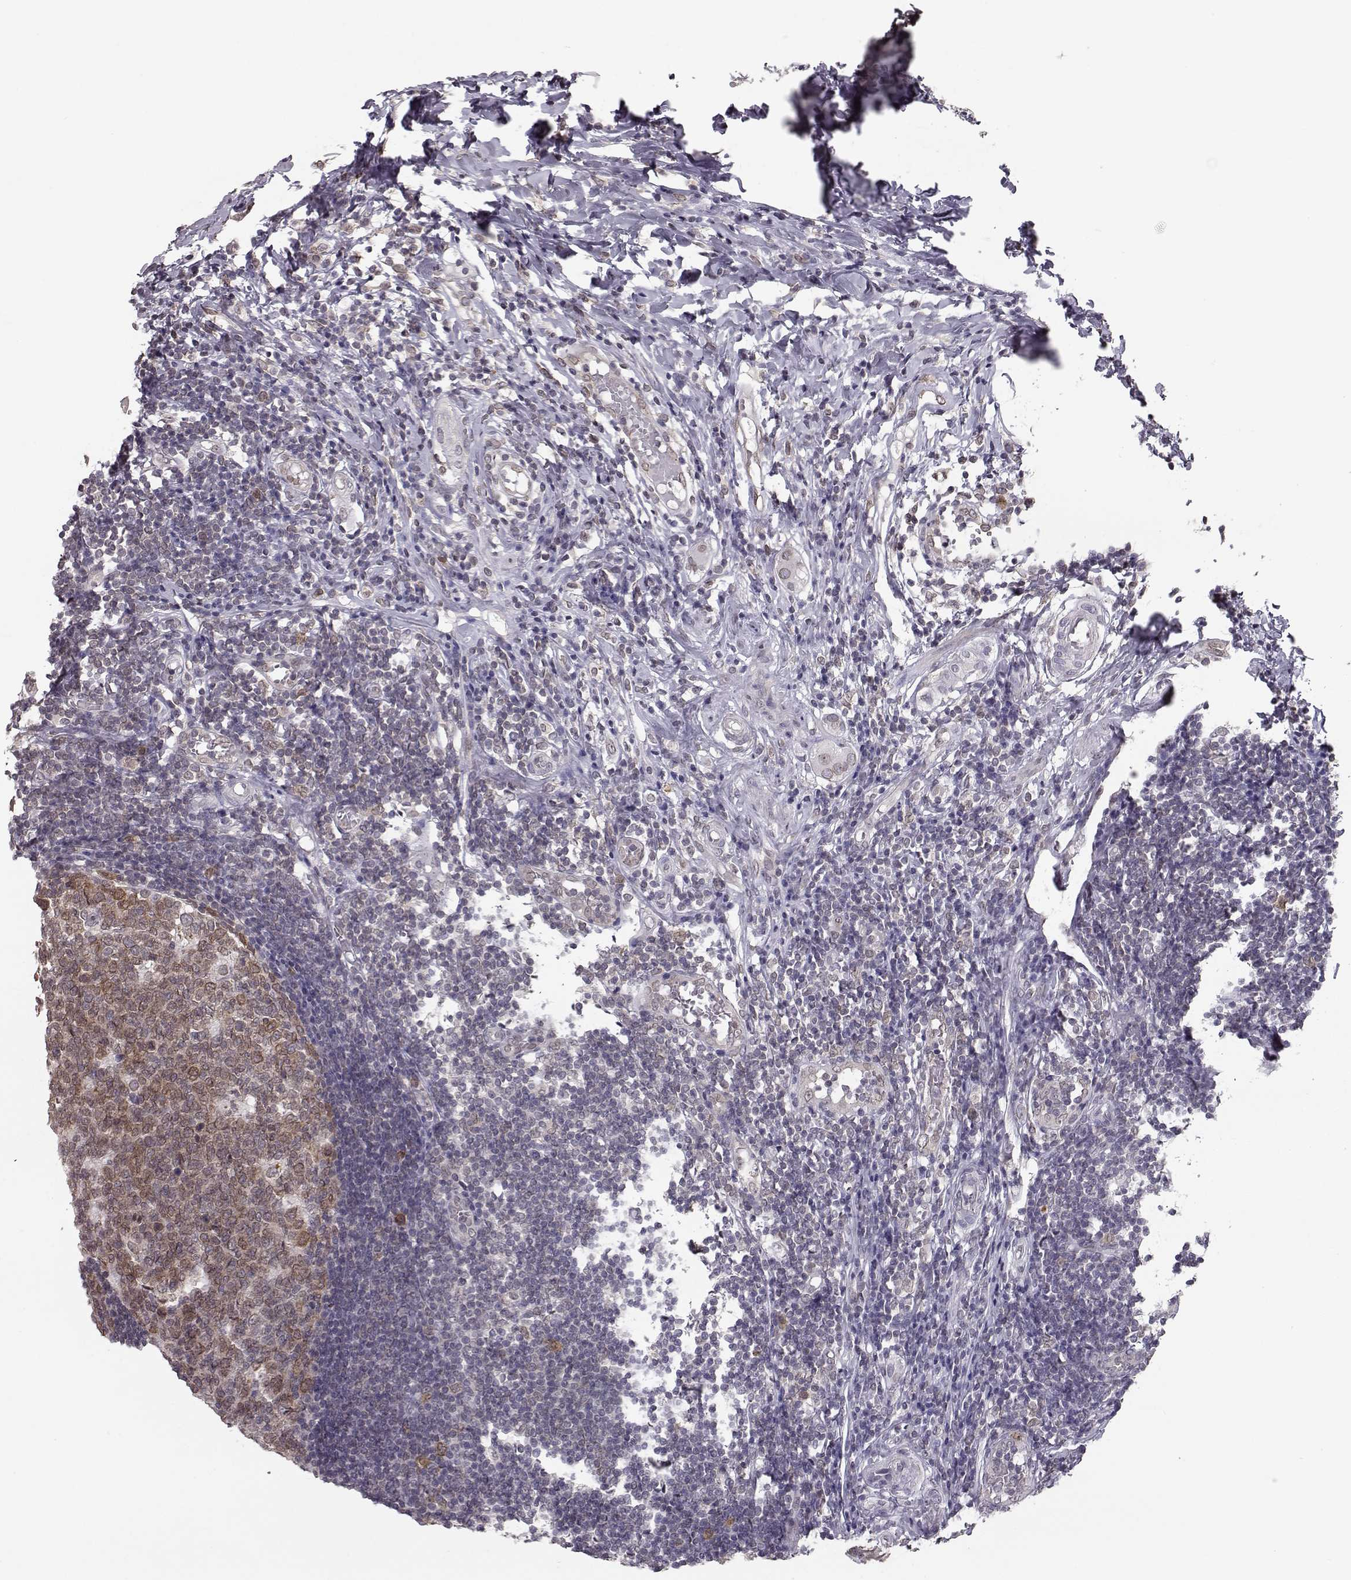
{"staining": {"intensity": "weak", "quantity": "<25%", "location": "cytoplasmic/membranous,nuclear"}, "tissue": "appendix", "cell_type": "Glandular cells", "image_type": "normal", "snomed": [{"axis": "morphology", "description": "Normal tissue, NOS"}, {"axis": "morphology", "description": "Inflammation, NOS"}, {"axis": "topography", "description": "Appendix"}], "caption": "DAB immunohistochemical staining of unremarkable appendix shows no significant staining in glandular cells. The staining is performed using DAB (3,3'-diaminobenzidine) brown chromogen with nuclei counter-stained in using hematoxylin.", "gene": "NUP37", "patient": {"sex": "male", "age": 16}}